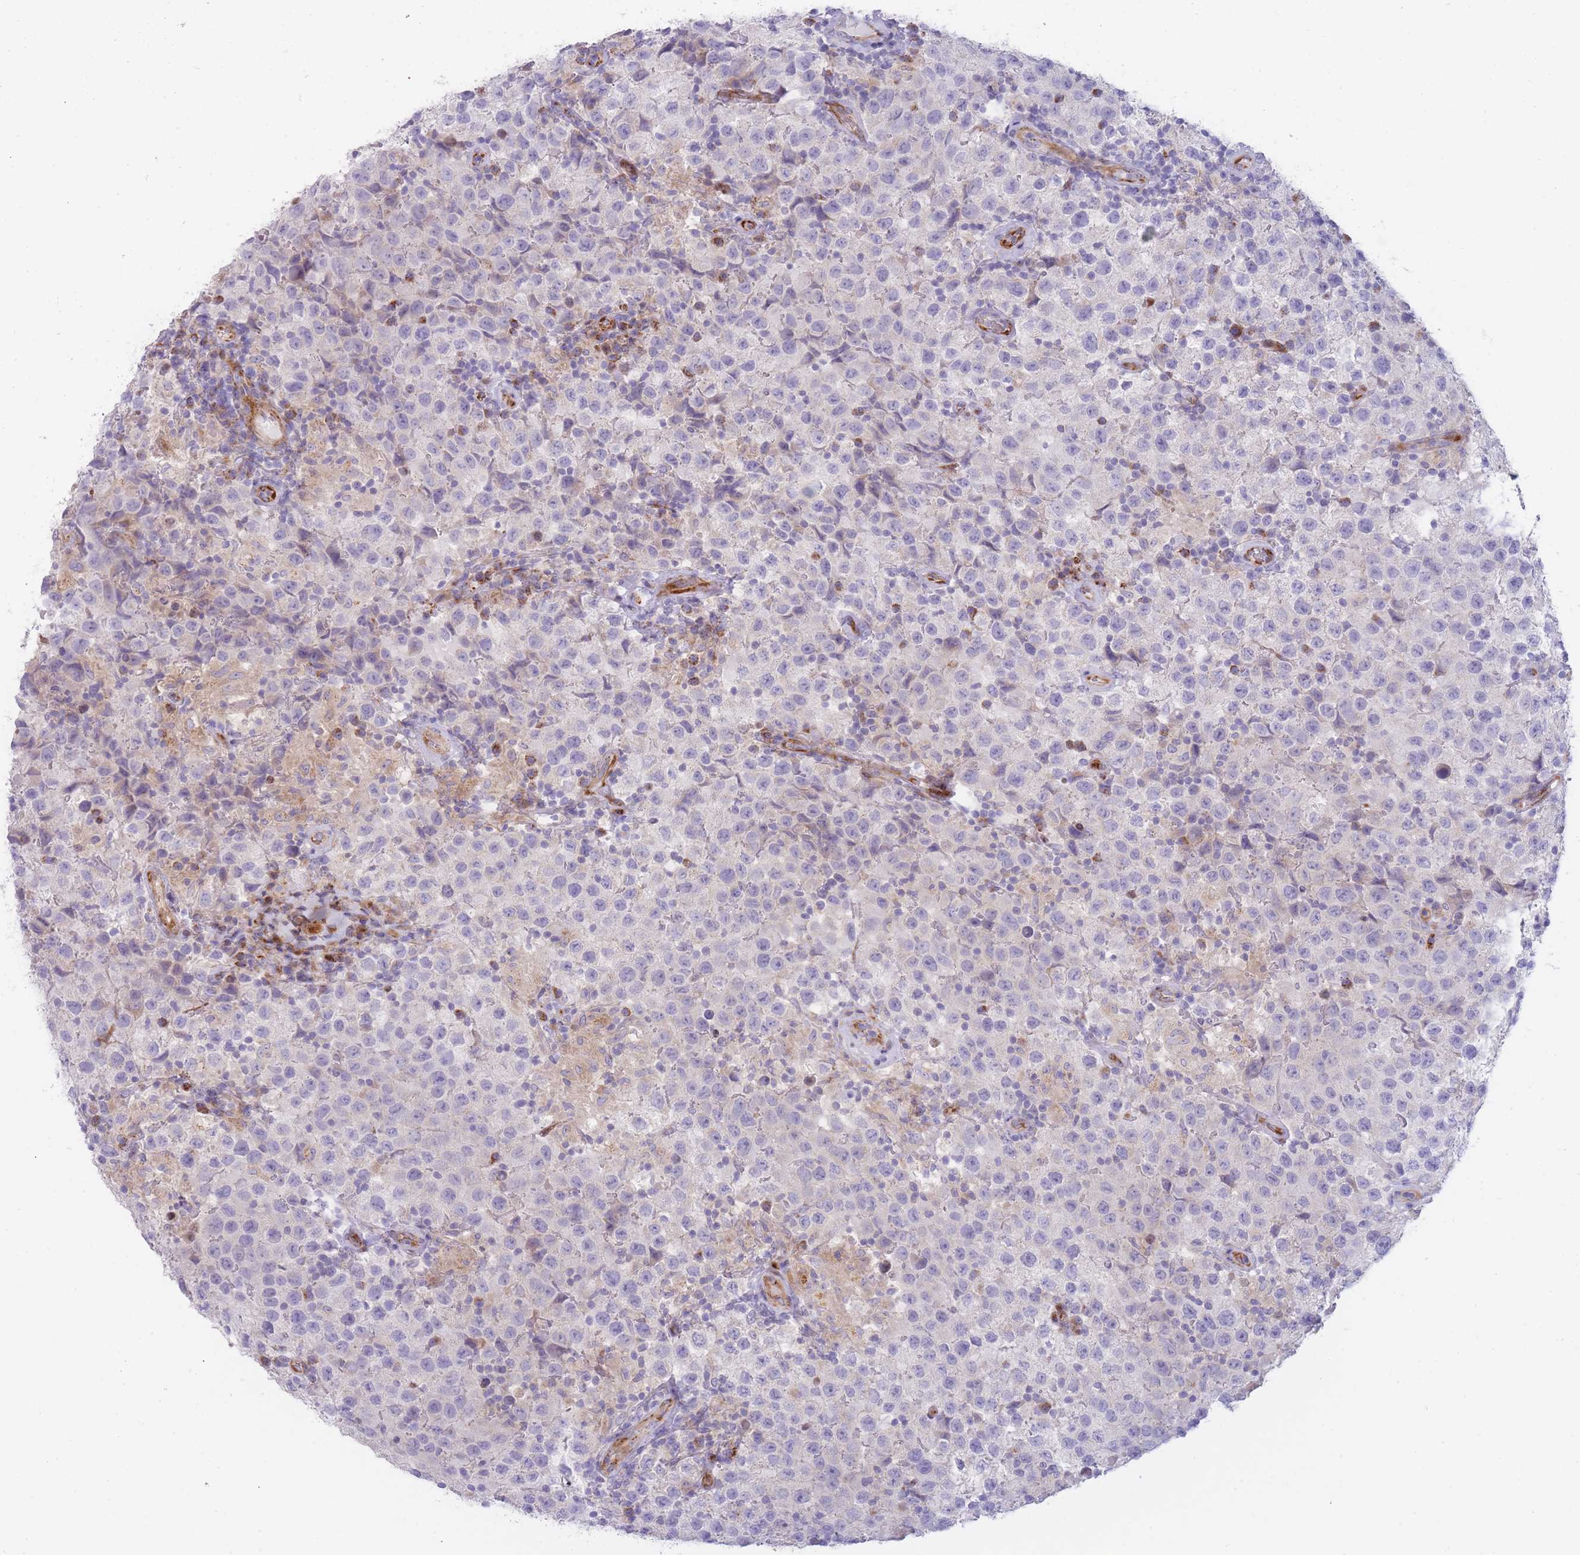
{"staining": {"intensity": "negative", "quantity": "none", "location": "none"}, "tissue": "testis cancer", "cell_type": "Tumor cells", "image_type": "cancer", "snomed": [{"axis": "morphology", "description": "Seminoma, NOS"}, {"axis": "morphology", "description": "Carcinoma, Embryonal, NOS"}, {"axis": "topography", "description": "Testis"}], "caption": "Tumor cells are negative for protein expression in human testis cancer.", "gene": "ATP5MC2", "patient": {"sex": "male", "age": 41}}